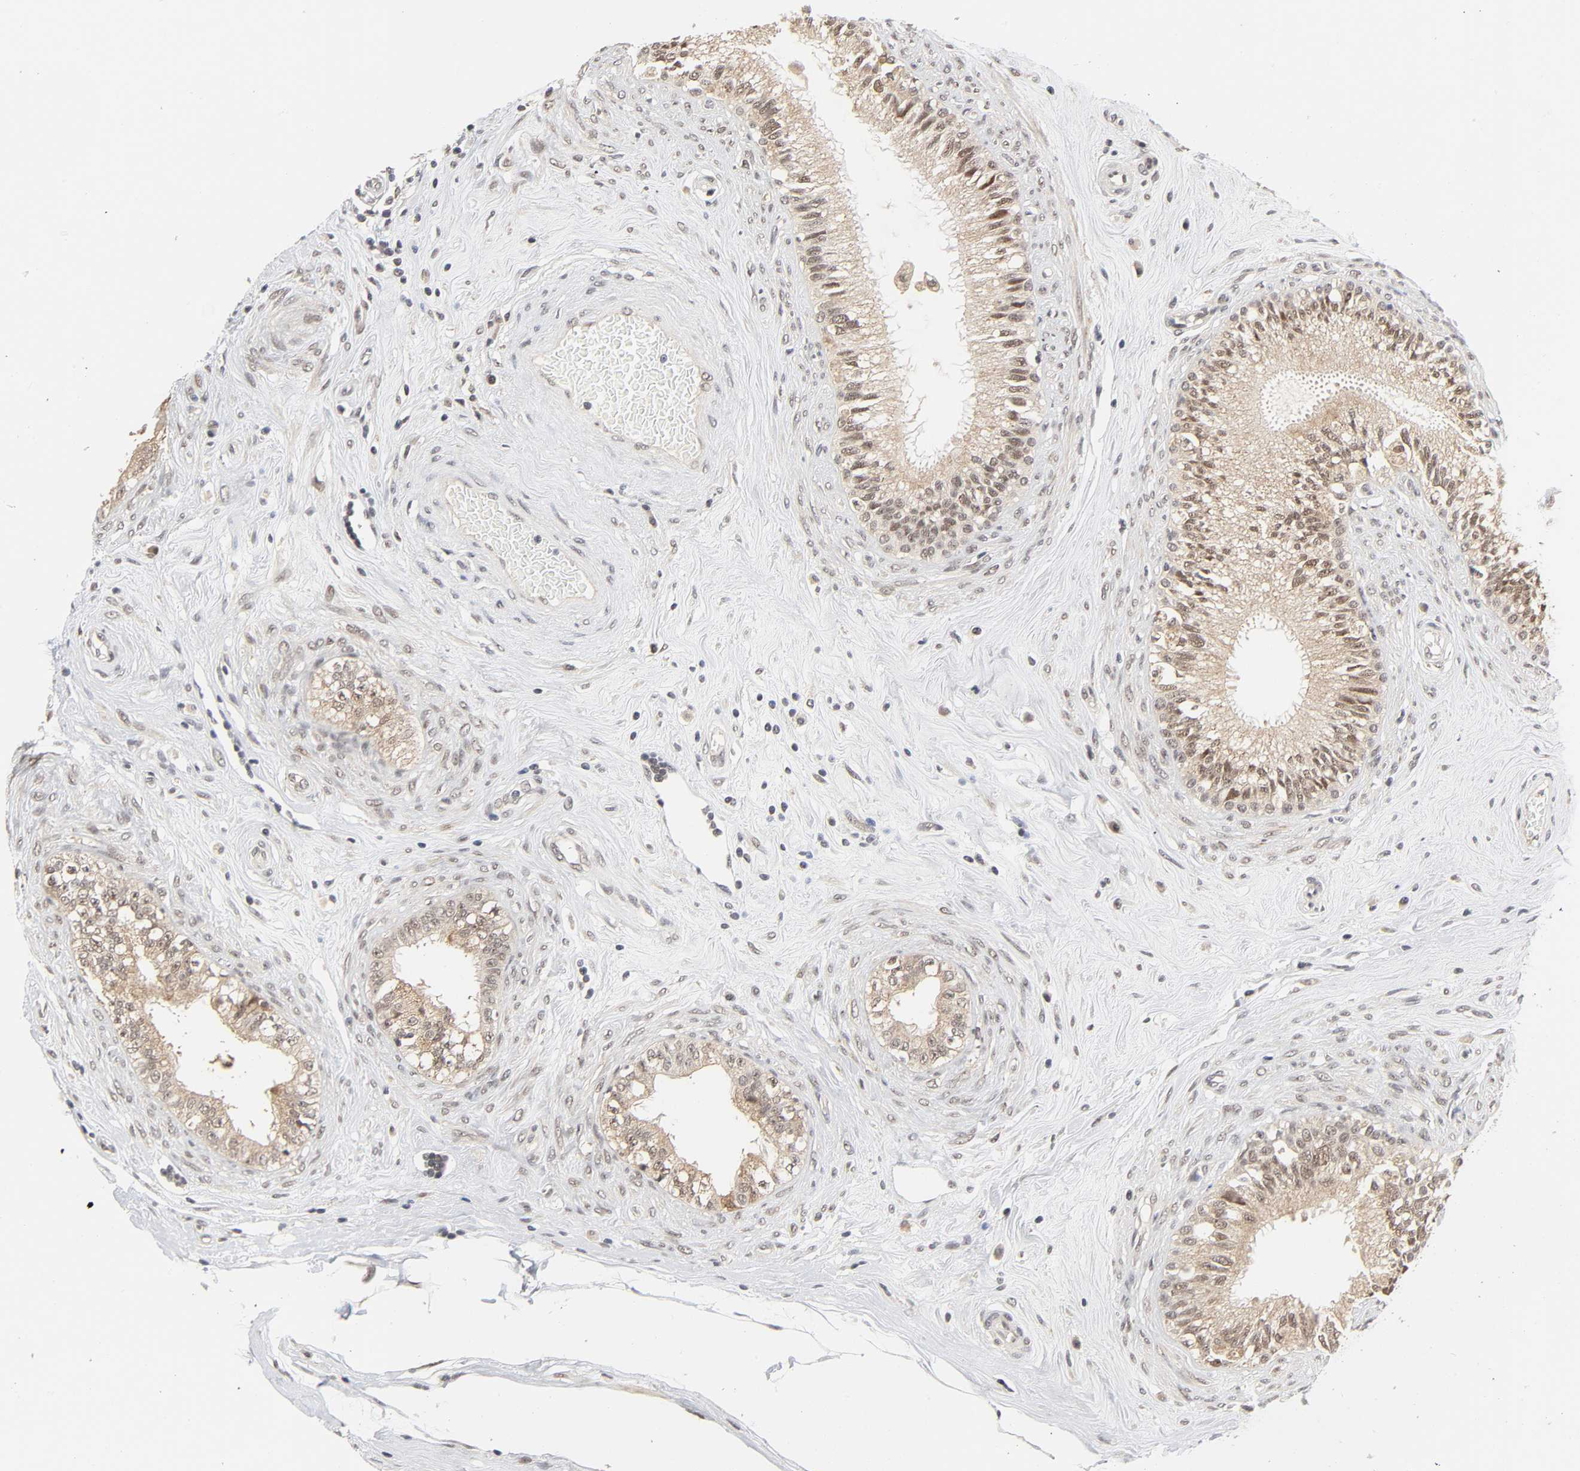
{"staining": {"intensity": "moderate", "quantity": ">75%", "location": "cytoplasmic/membranous,nuclear"}, "tissue": "epididymis", "cell_type": "Glandular cells", "image_type": "normal", "snomed": [{"axis": "morphology", "description": "Normal tissue, NOS"}, {"axis": "morphology", "description": "Inflammation, NOS"}, {"axis": "topography", "description": "Epididymis"}], "caption": "Epididymis stained for a protein exhibits moderate cytoplasmic/membranous,nuclear positivity in glandular cells. The protein of interest is shown in brown color, while the nuclei are stained blue.", "gene": "ZKSCAN8", "patient": {"sex": "male", "age": 84}}